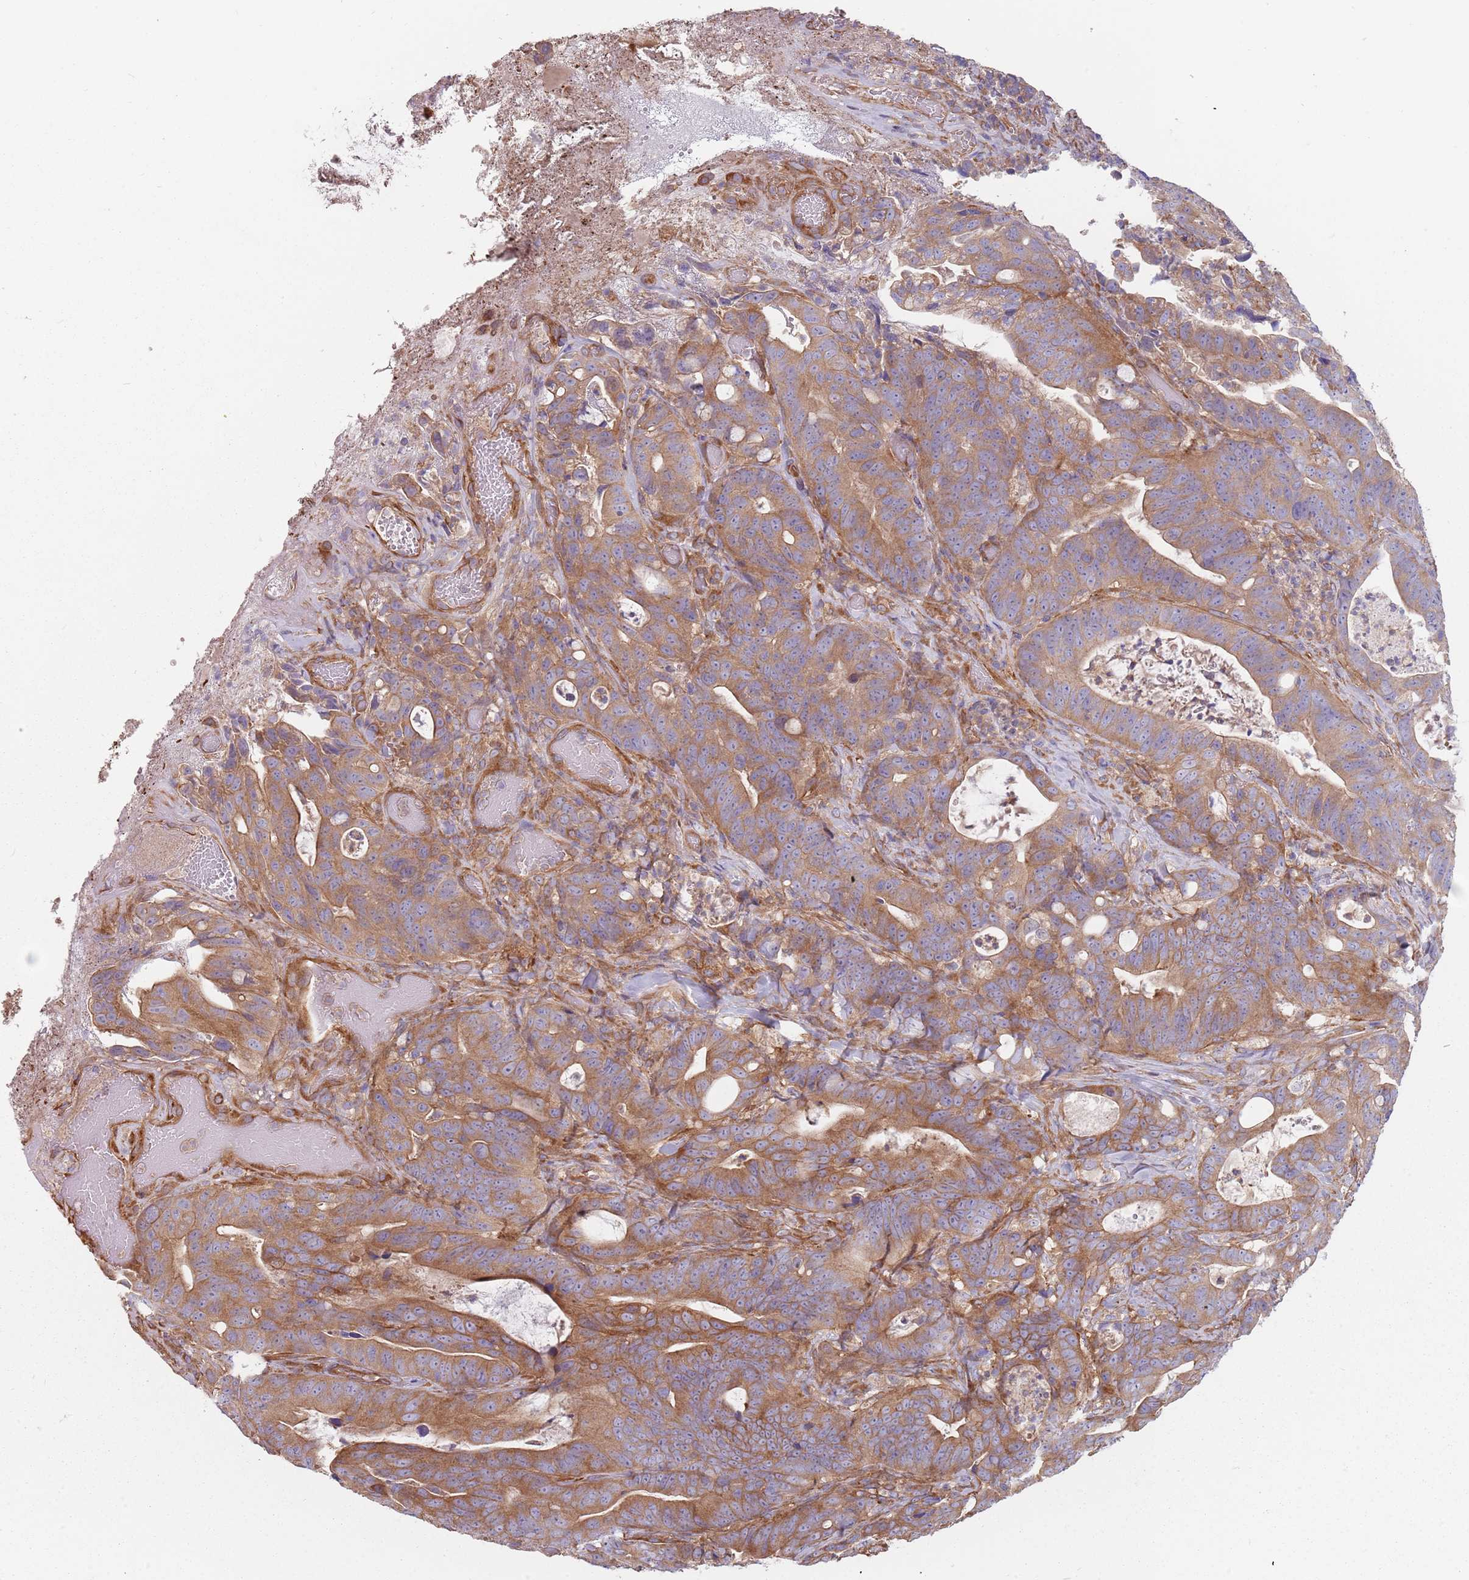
{"staining": {"intensity": "moderate", "quantity": "25%-75%", "location": "cytoplasmic/membranous"}, "tissue": "colorectal cancer", "cell_type": "Tumor cells", "image_type": "cancer", "snomed": [{"axis": "morphology", "description": "Adenocarcinoma, NOS"}, {"axis": "topography", "description": "Colon"}], "caption": "Colorectal cancer (adenocarcinoma) stained with a brown dye shows moderate cytoplasmic/membranous positive expression in approximately 25%-75% of tumor cells.", "gene": "SPDL1", "patient": {"sex": "female", "age": 82}}